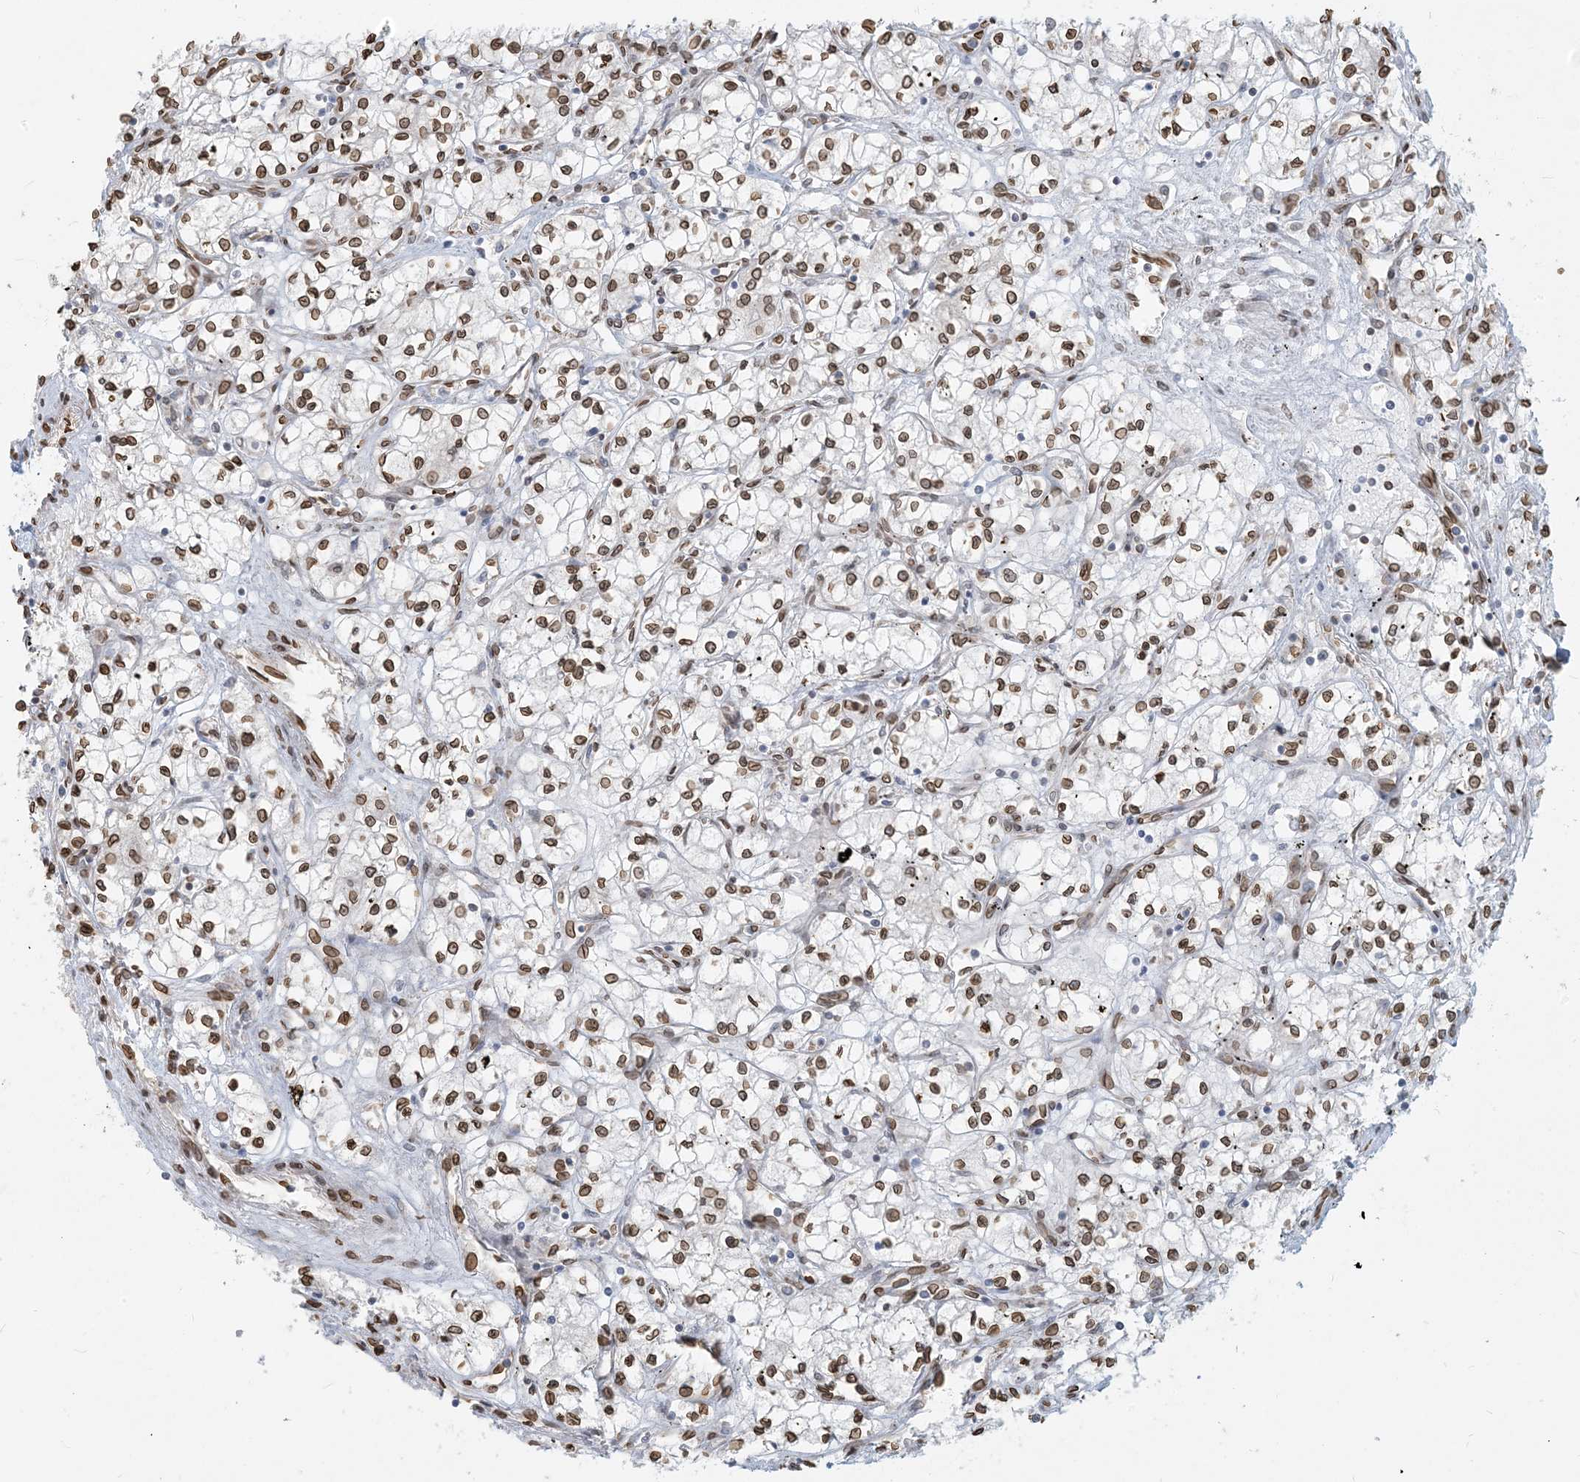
{"staining": {"intensity": "moderate", "quantity": ">75%", "location": "cytoplasmic/membranous,nuclear"}, "tissue": "renal cancer", "cell_type": "Tumor cells", "image_type": "cancer", "snomed": [{"axis": "morphology", "description": "Adenocarcinoma, NOS"}, {"axis": "topography", "description": "Kidney"}], "caption": "Immunohistochemistry micrograph of neoplastic tissue: human renal cancer stained using immunohistochemistry (IHC) shows medium levels of moderate protein expression localized specifically in the cytoplasmic/membranous and nuclear of tumor cells, appearing as a cytoplasmic/membranous and nuclear brown color.", "gene": "WWP1", "patient": {"sex": "male", "age": 59}}